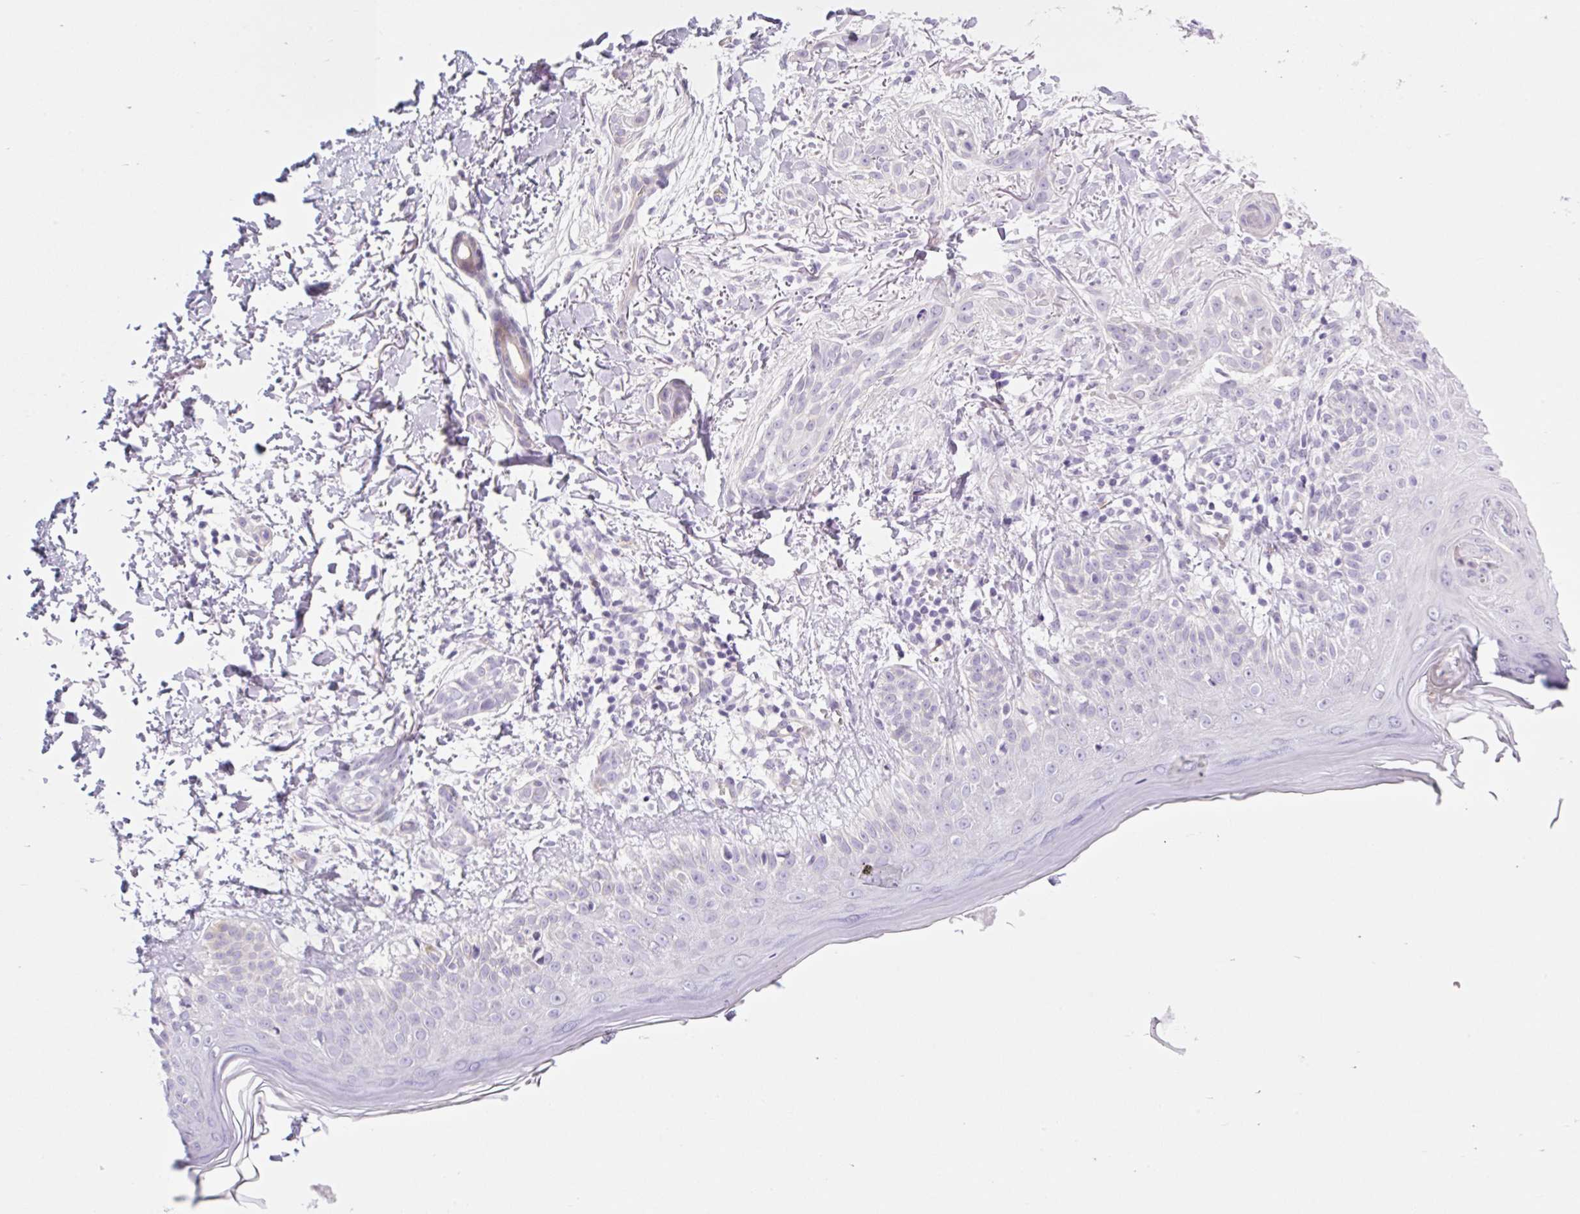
{"staining": {"intensity": "negative", "quantity": "none", "location": "none"}, "tissue": "skin cancer", "cell_type": "Tumor cells", "image_type": "cancer", "snomed": [{"axis": "morphology", "description": "Basal cell carcinoma"}, {"axis": "morphology", "description": "BCC, high aggressive"}, {"axis": "topography", "description": "Skin"}], "caption": "Immunohistochemical staining of human basal cell carcinoma (skin) displays no significant staining in tumor cells. (Brightfield microscopy of DAB (3,3'-diaminobenzidine) IHC at high magnification).", "gene": "BCAS1", "patient": {"sex": "male", "age": 64}}